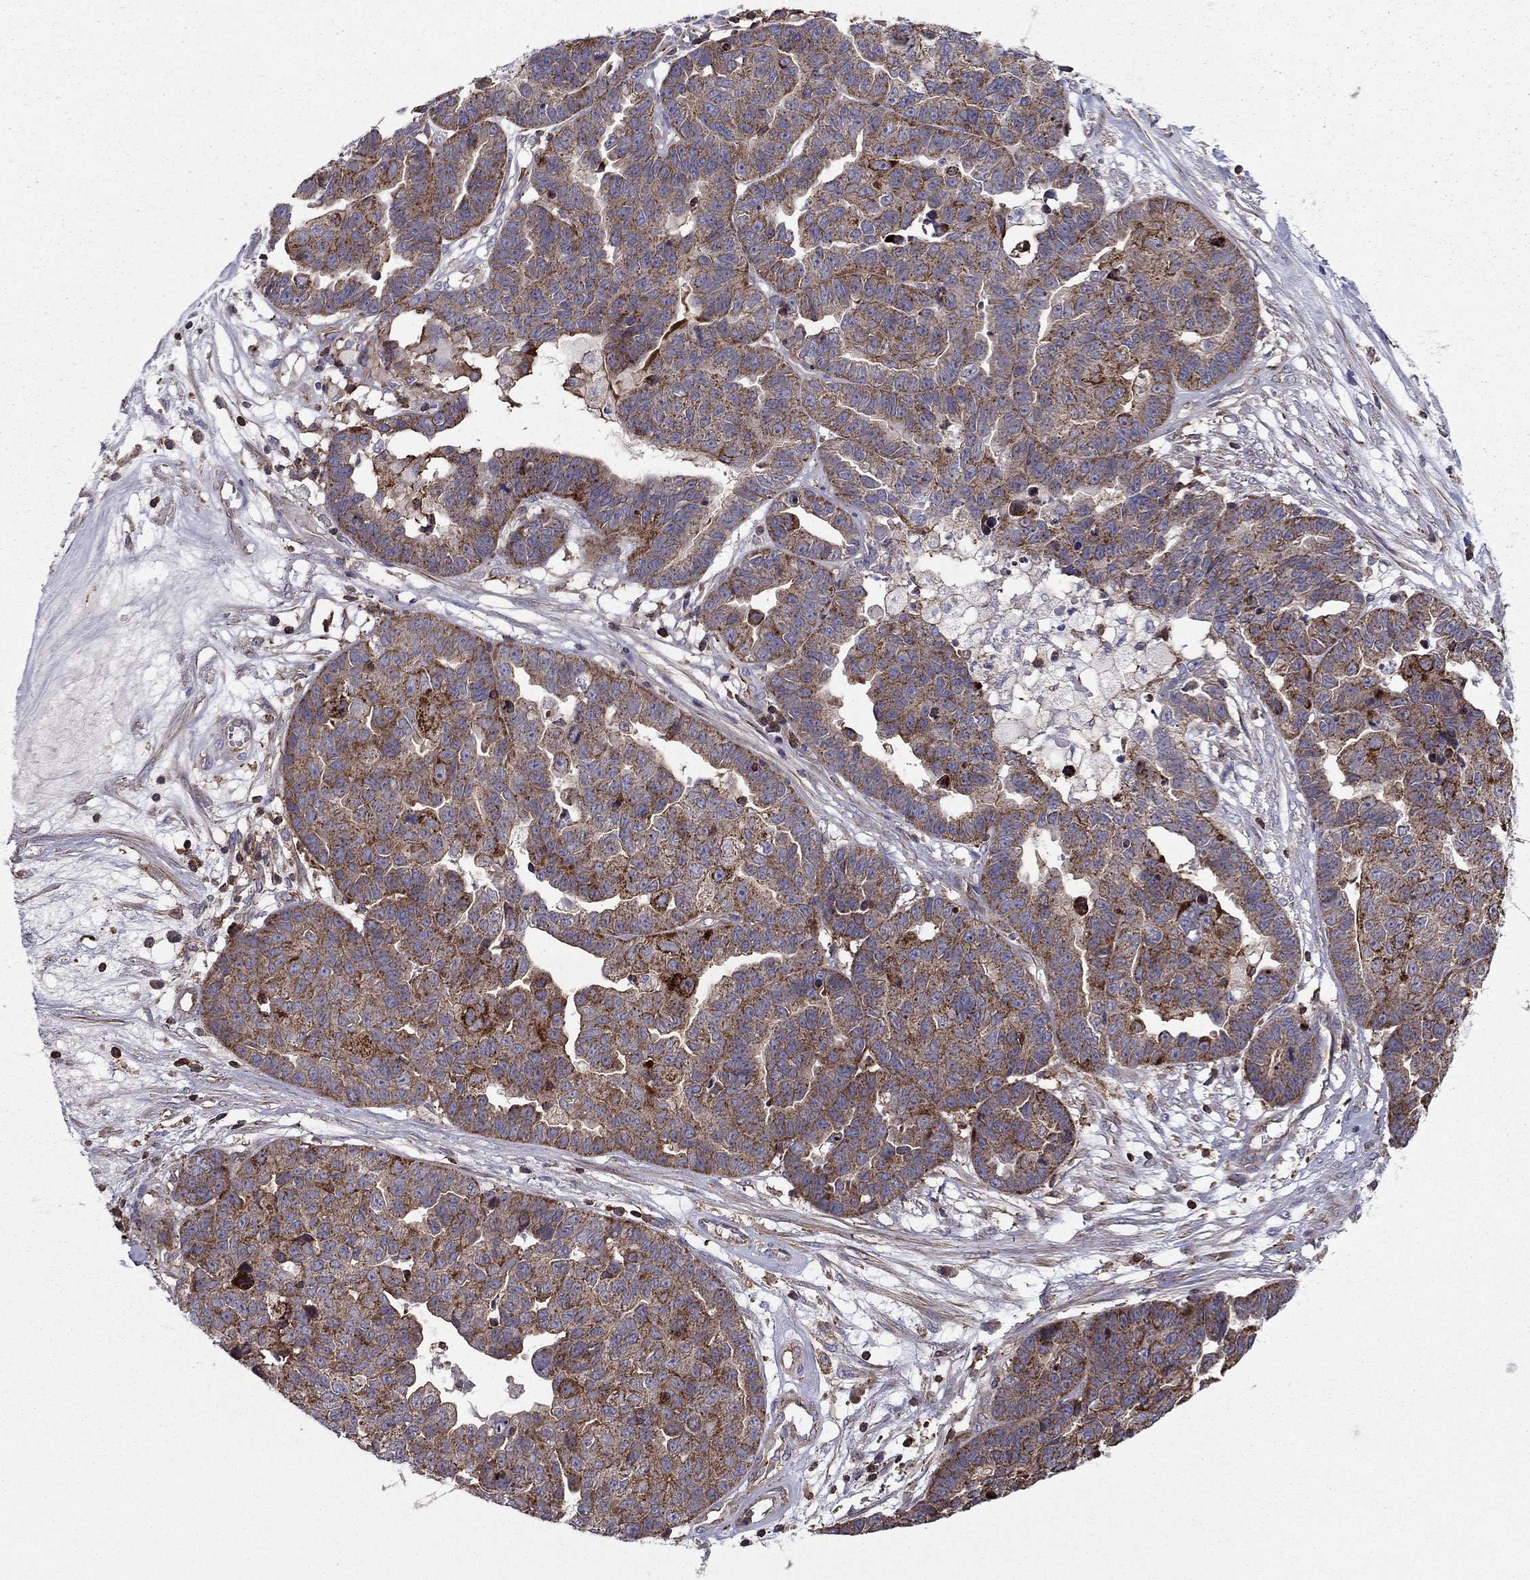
{"staining": {"intensity": "strong", "quantity": "<25%", "location": "cytoplasmic/membranous"}, "tissue": "ovarian cancer", "cell_type": "Tumor cells", "image_type": "cancer", "snomed": [{"axis": "morphology", "description": "Cystadenocarcinoma, serous, NOS"}, {"axis": "topography", "description": "Ovary"}], "caption": "A high-resolution micrograph shows immunohistochemistry (IHC) staining of ovarian serous cystadenocarcinoma, which demonstrates strong cytoplasmic/membranous expression in approximately <25% of tumor cells.", "gene": "ALG6", "patient": {"sex": "female", "age": 87}}